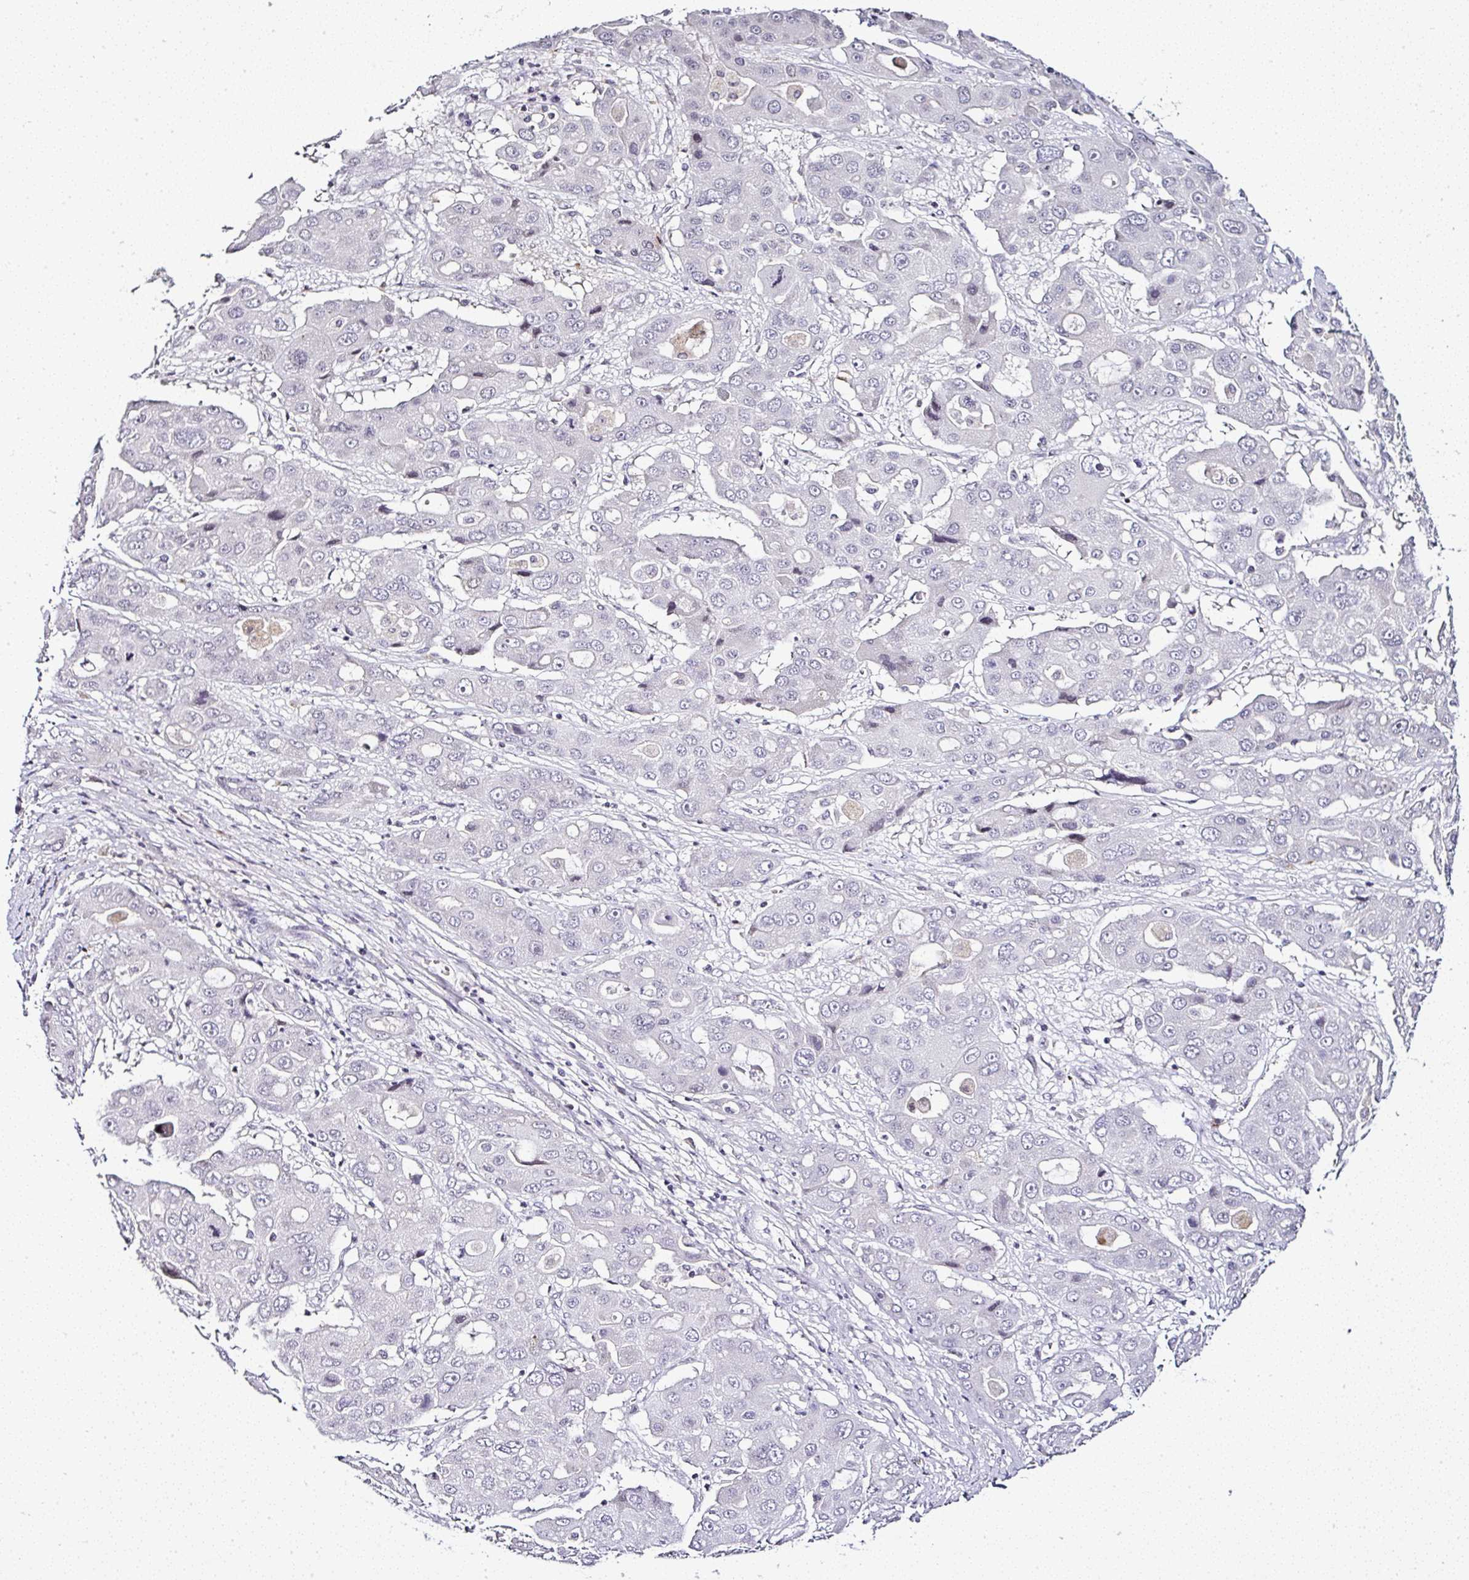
{"staining": {"intensity": "strong", "quantity": "<25%", "location": "cytoplasmic/membranous,nuclear"}, "tissue": "liver cancer", "cell_type": "Tumor cells", "image_type": "cancer", "snomed": [{"axis": "morphology", "description": "Cholangiocarcinoma"}, {"axis": "topography", "description": "Liver"}], "caption": "High-magnification brightfield microscopy of liver cholangiocarcinoma stained with DAB (brown) and counterstained with hematoxylin (blue). tumor cells exhibit strong cytoplasmic/membranous and nuclear staining is identified in about<25% of cells.", "gene": "SERPINB3", "patient": {"sex": "male", "age": 67}}